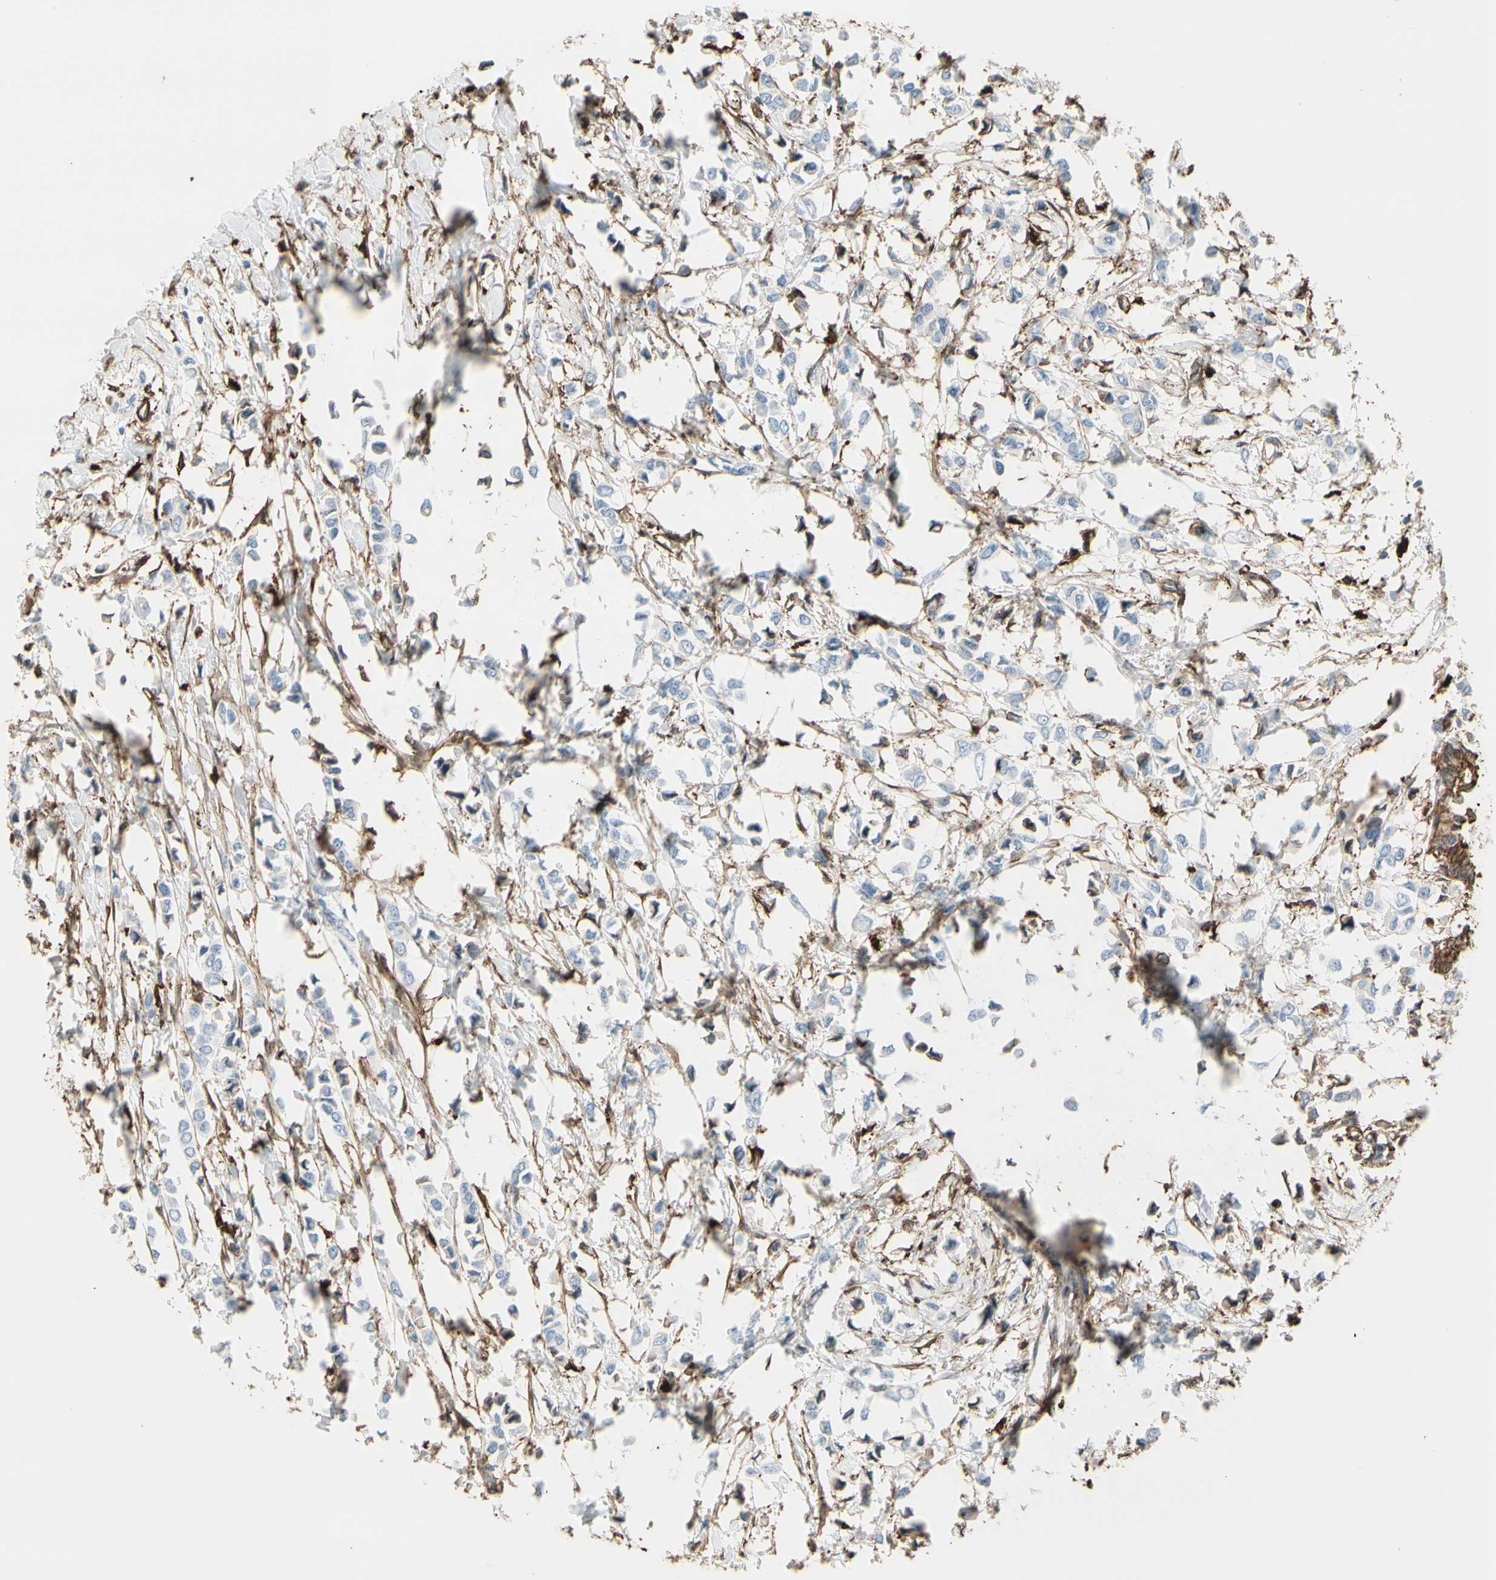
{"staining": {"intensity": "negative", "quantity": "none", "location": "none"}, "tissue": "breast cancer", "cell_type": "Tumor cells", "image_type": "cancer", "snomed": [{"axis": "morphology", "description": "Lobular carcinoma"}, {"axis": "topography", "description": "Breast"}], "caption": "Immunohistochemical staining of human breast cancer displays no significant staining in tumor cells. (Brightfield microscopy of DAB IHC at high magnification).", "gene": "GSN", "patient": {"sex": "female", "age": 51}}